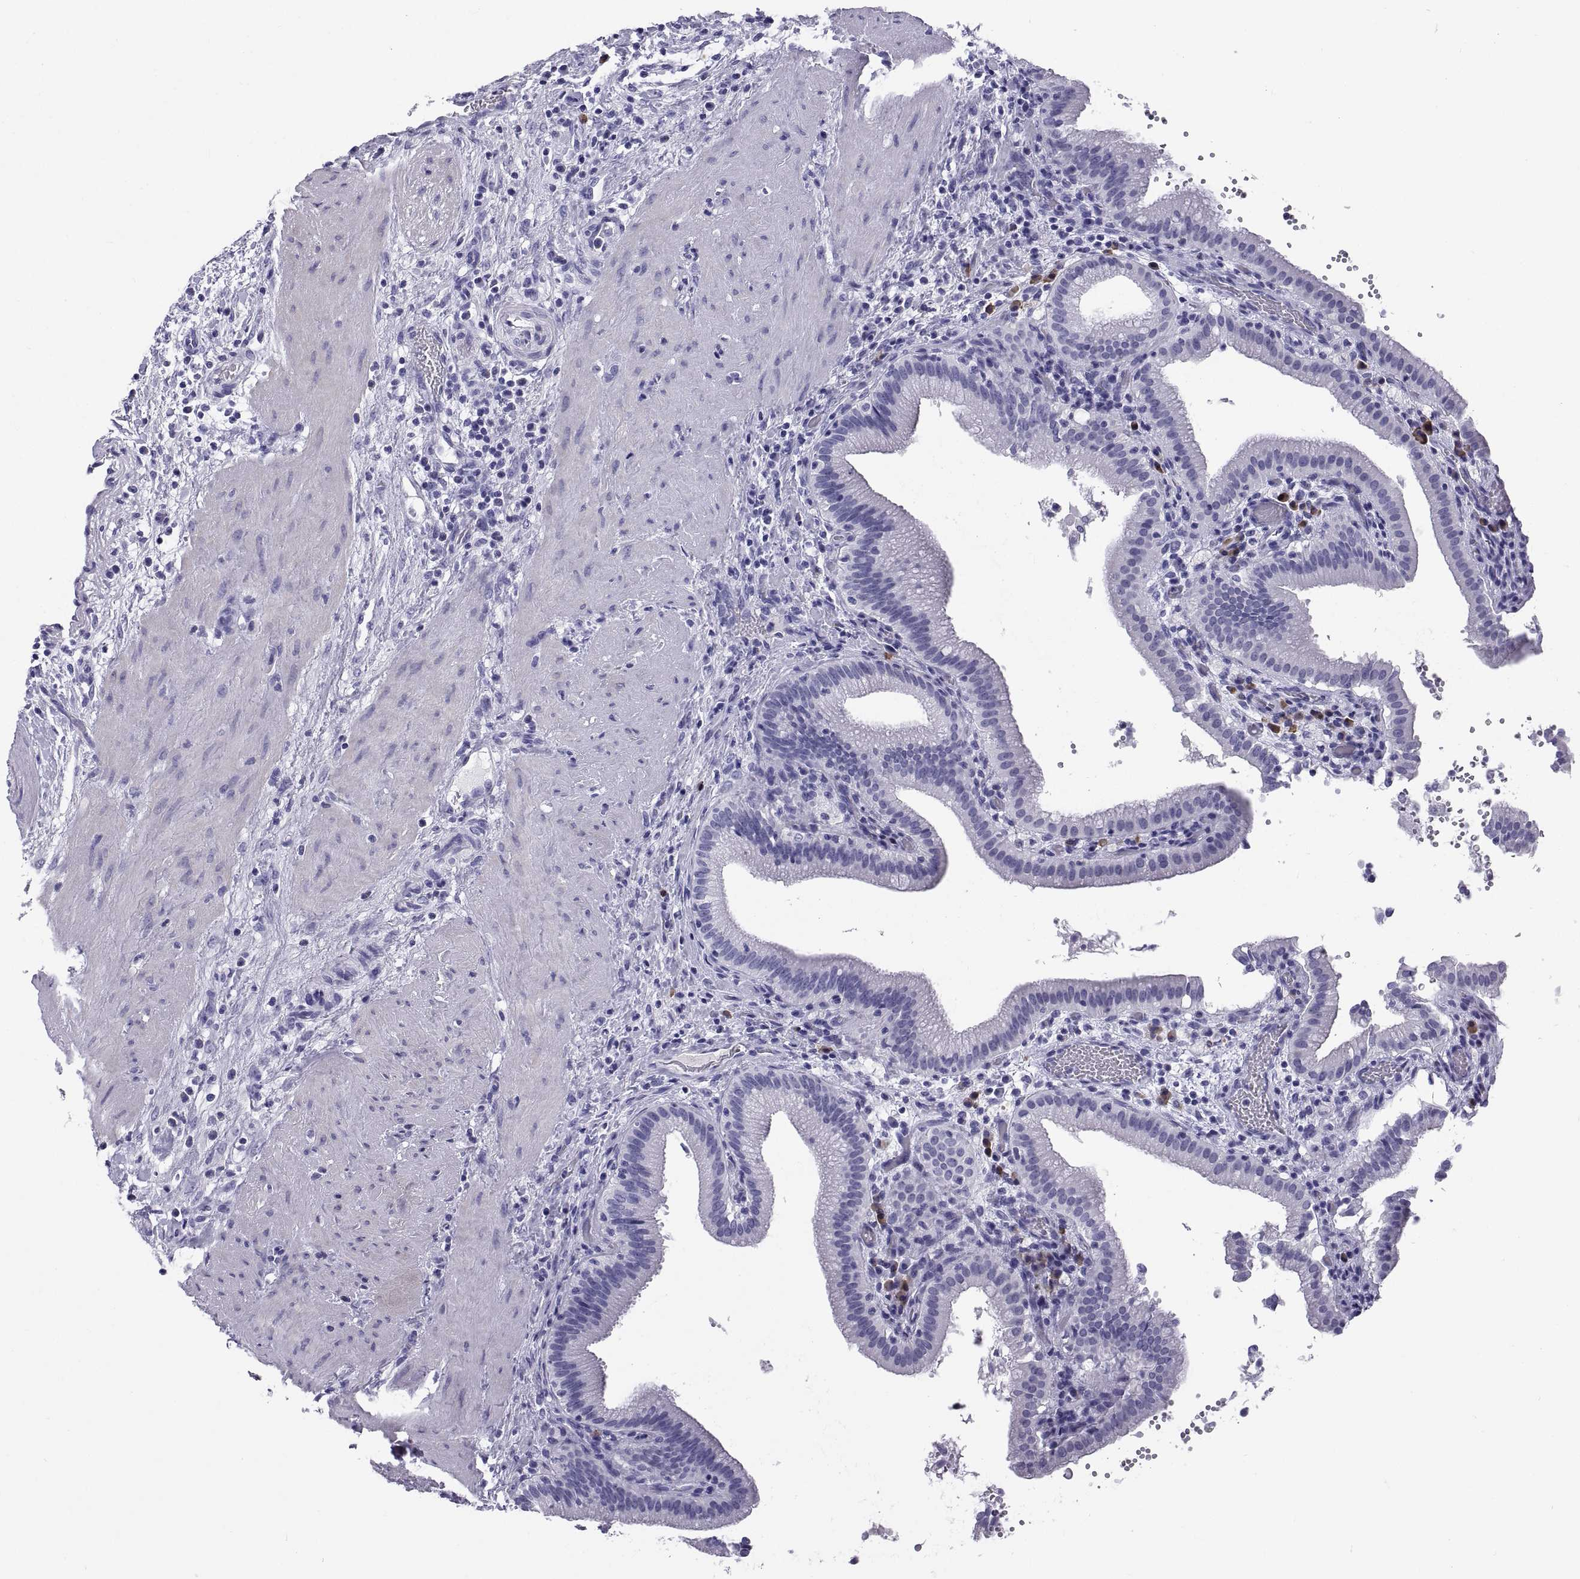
{"staining": {"intensity": "negative", "quantity": "none", "location": "none"}, "tissue": "gallbladder", "cell_type": "Glandular cells", "image_type": "normal", "snomed": [{"axis": "morphology", "description": "Normal tissue, NOS"}, {"axis": "topography", "description": "Gallbladder"}], "caption": "A micrograph of gallbladder stained for a protein reveals no brown staining in glandular cells. (DAB IHC visualized using brightfield microscopy, high magnification).", "gene": "CT47A10", "patient": {"sex": "male", "age": 42}}